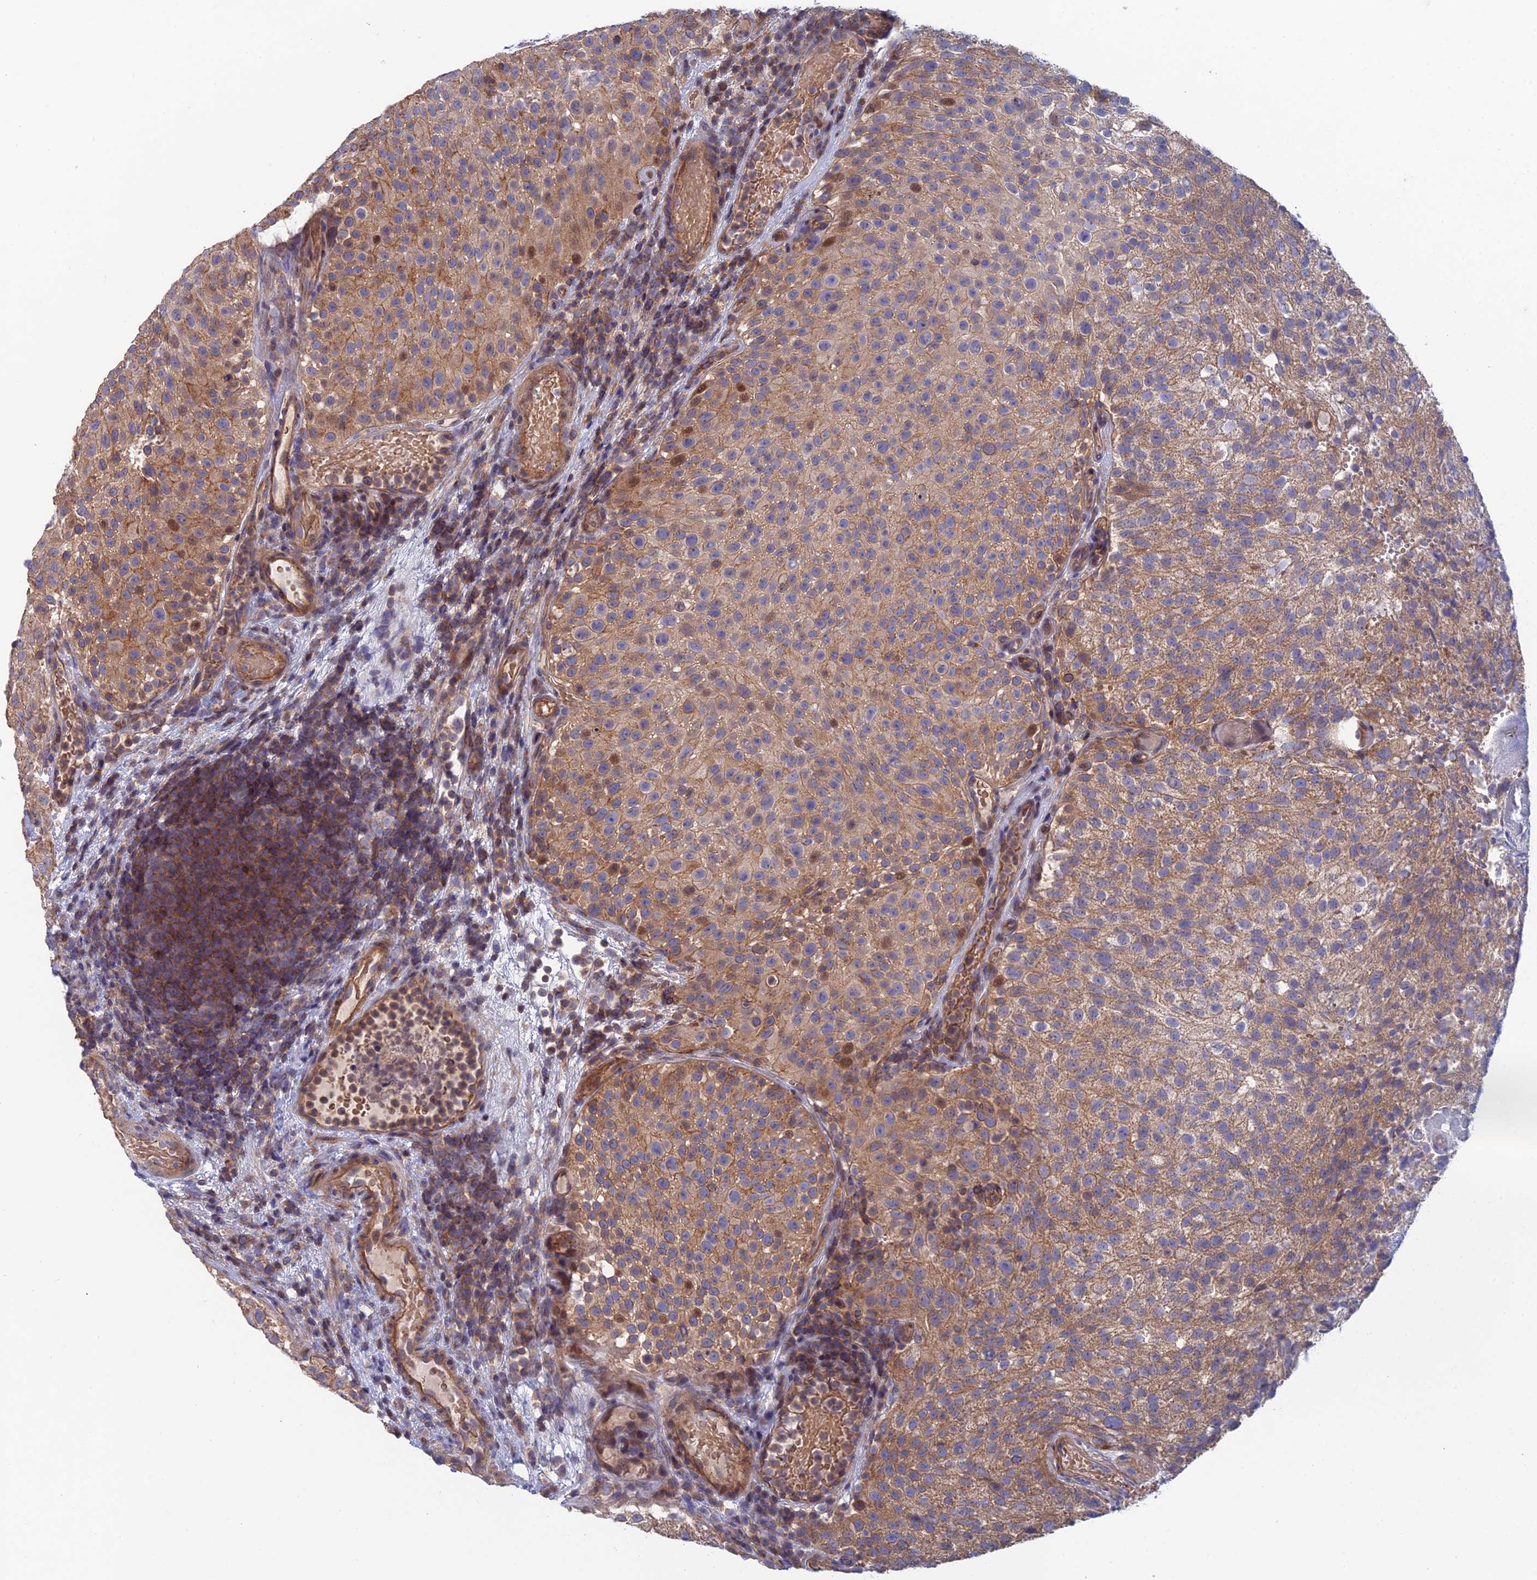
{"staining": {"intensity": "moderate", "quantity": ">75%", "location": "cytoplasmic/membranous,nuclear"}, "tissue": "urothelial cancer", "cell_type": "Tumor cells", "image_type": "cancer", "snomed": [{"axis": "morphology", "description": "Urothelial carcinoma, Low grade"}, {"axis": "topography", "description": "Urinary bladder"}], "caption": "This image displays IHC staining of human urothelial cancer, with medium moderate cytoplasmic/membranous and nuclear staining in approximately >75% of tumor cells.", "gene": "USP37", "patient": {"sex": "male", "age": 78}}